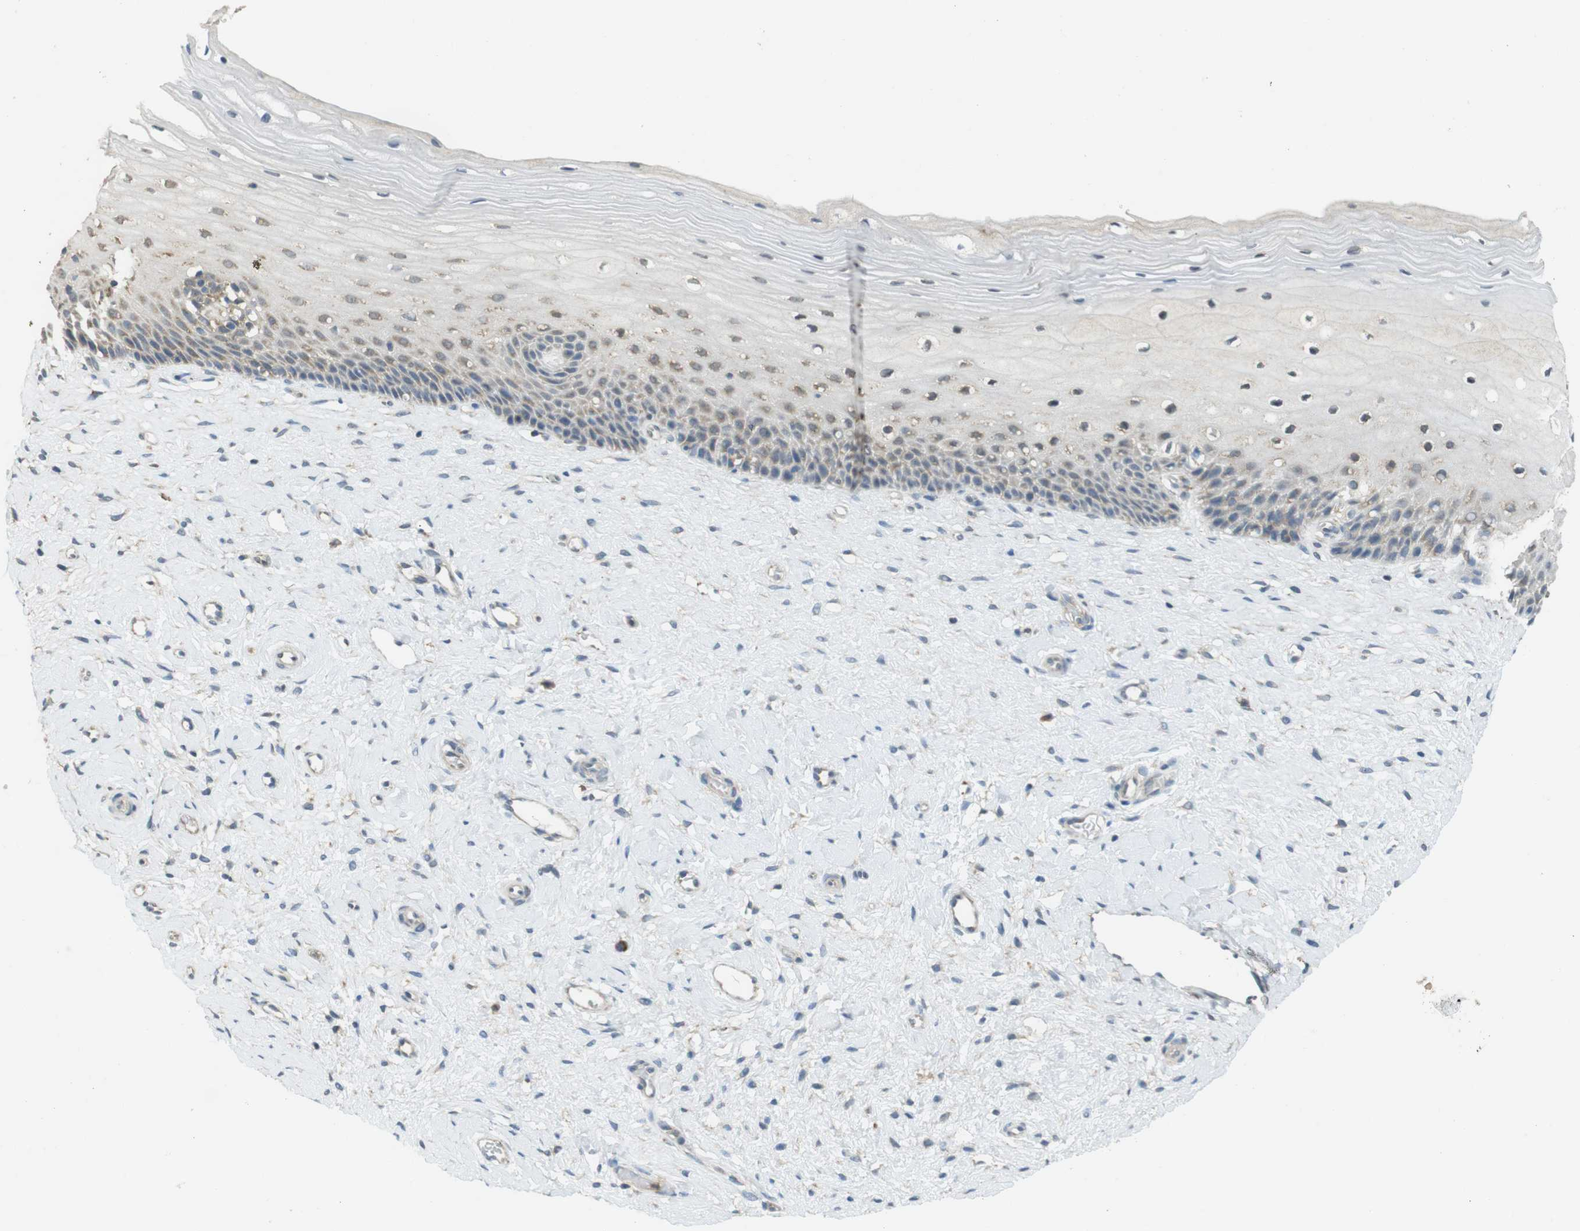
{"staining": {"intensity": "weak", "quantity": "<25%", "location": "cytoplasmic/membranous"}, "tissue": "cervix", "cell_type": "Squamous epithelial cells", "image_type": "normal", "snomed": [{"axis": "morphology", "description": "Normal tissue, NOS"}, {"axis": "topography", "description": "Cervix"}], "caption": "Immunohistochemistry (IHC) micrograph of unremarkable cervix: human cervix stained with DAB (3,3'-diaminobenzidine) reveals no significant protein positivity in squamous epithelial cells.", "gene": "BRI3BP", "patient": {"sex": "female", "age": 39}}